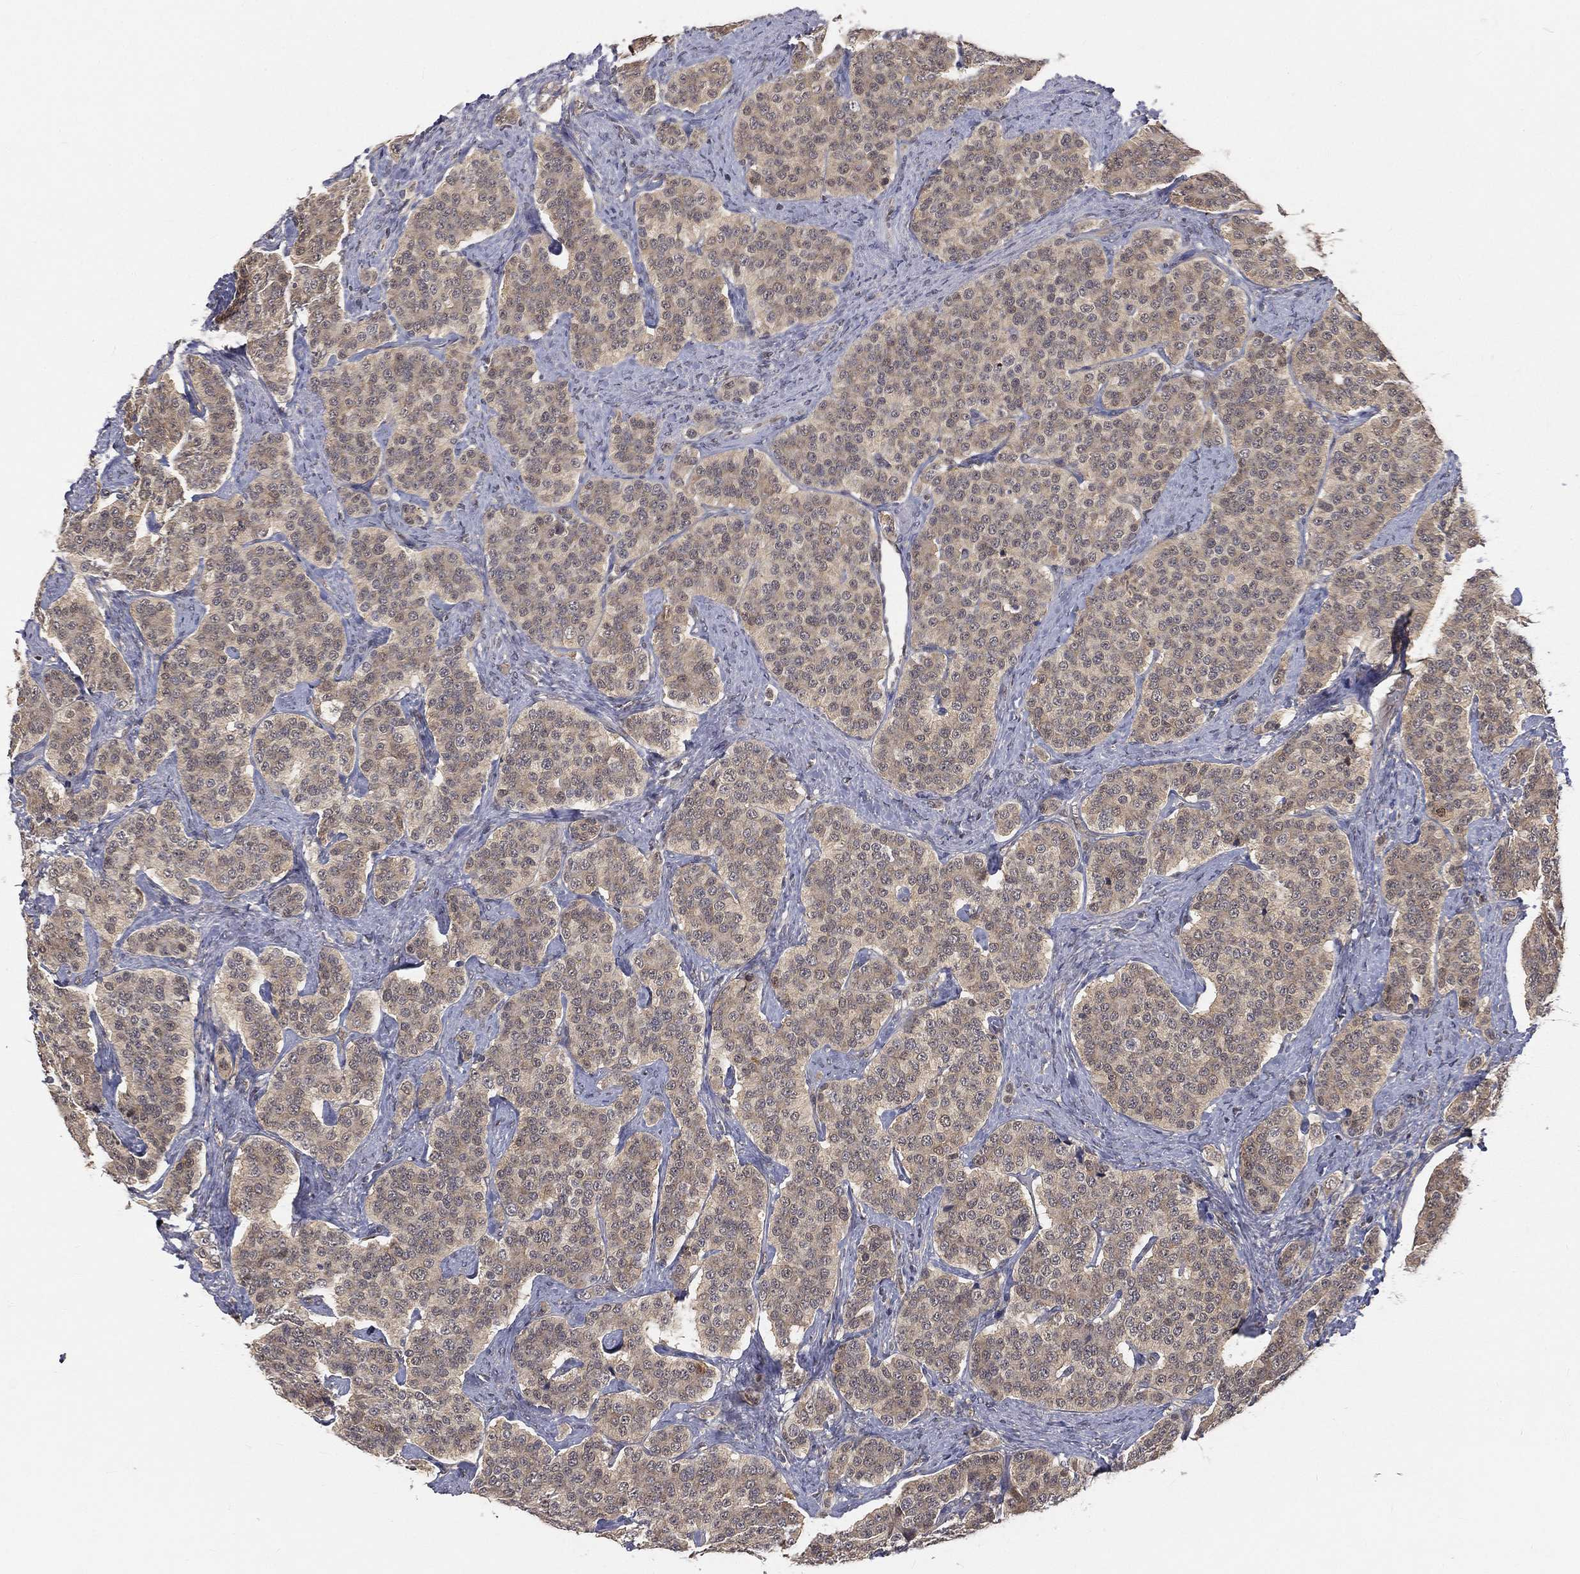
{"staining": {"intensity": "weak", "quantity": ">75%", "location": "cytoplasmic/membranous"}, "tissue": "carcinoid", "cell_type": "Tumor cells", "image_type": "cancer", "snomed": [{"axis": "morphology", "description": "Carcinoid, malignant, NOS"}, {"axis": "topography", "description": "Small intestine"}], "caption": "Human malignant carcinoid stained with a protein marker demonstrates weak staining in tumor cells.", "gene": "MAPK1", "patient": {"sex": "female", "age": 58}}